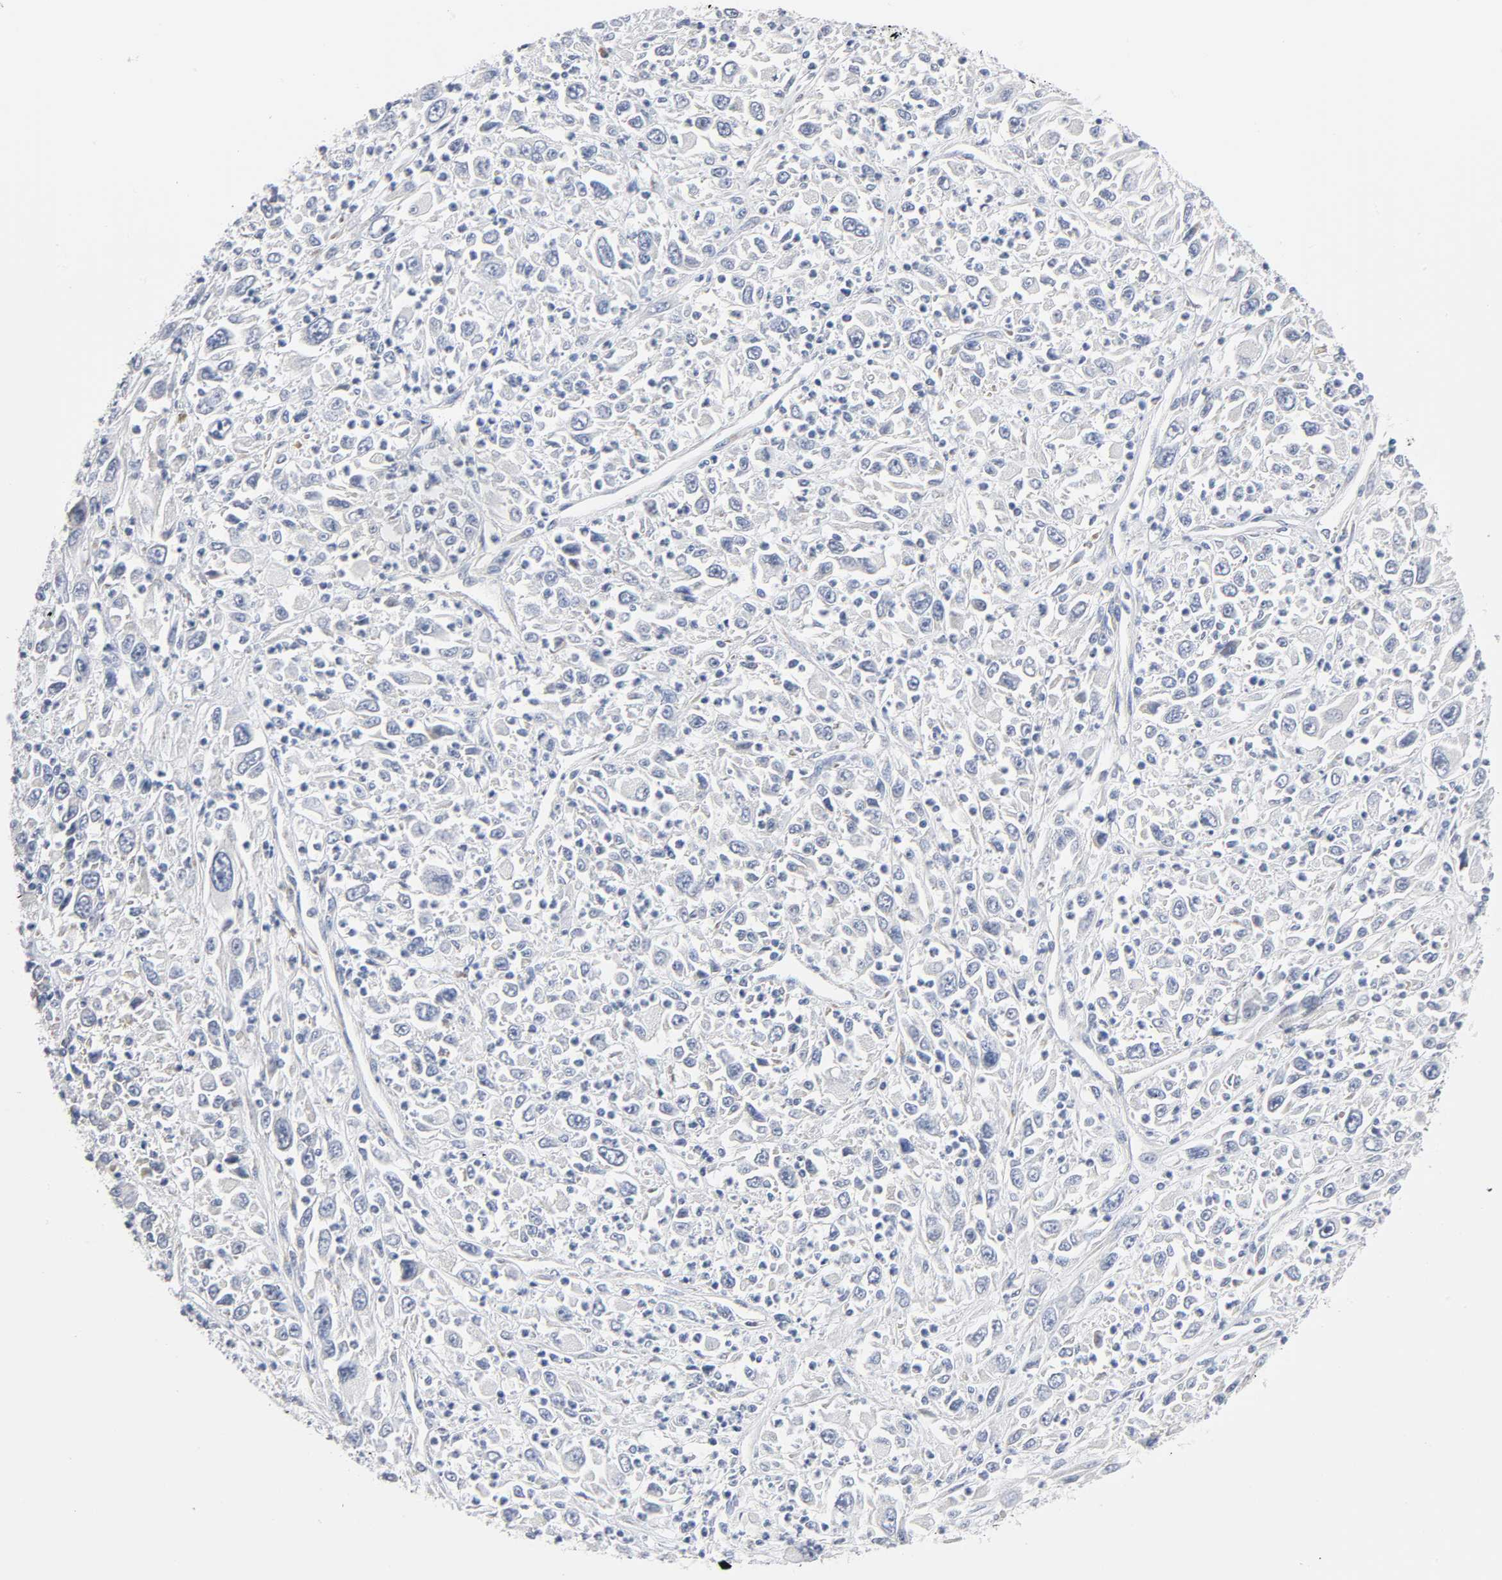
{"staining": {"intensity": "weak", "quantity": "25%-75%", "location": "cytoplasmic/membranous"}, "tissue": "melanoma", "cell_type": "Tumor cells", "image_type": "cancer", "snomed": [{"axis": "morphology", "description": "Malignant melanoma, Metastatic site"}, {"axis": "topography", "description": "Skin"}], "caption": "This micrograph demonstrates melanoma stained with immunohistochemistry to label a protein in brown. The cytoplasmic/membranous of tumor cells show weak positivity for the protein. Nuclei are counter-stained blue.", "gene": "REL", "patient": {"sex": "female", "age": 56}}